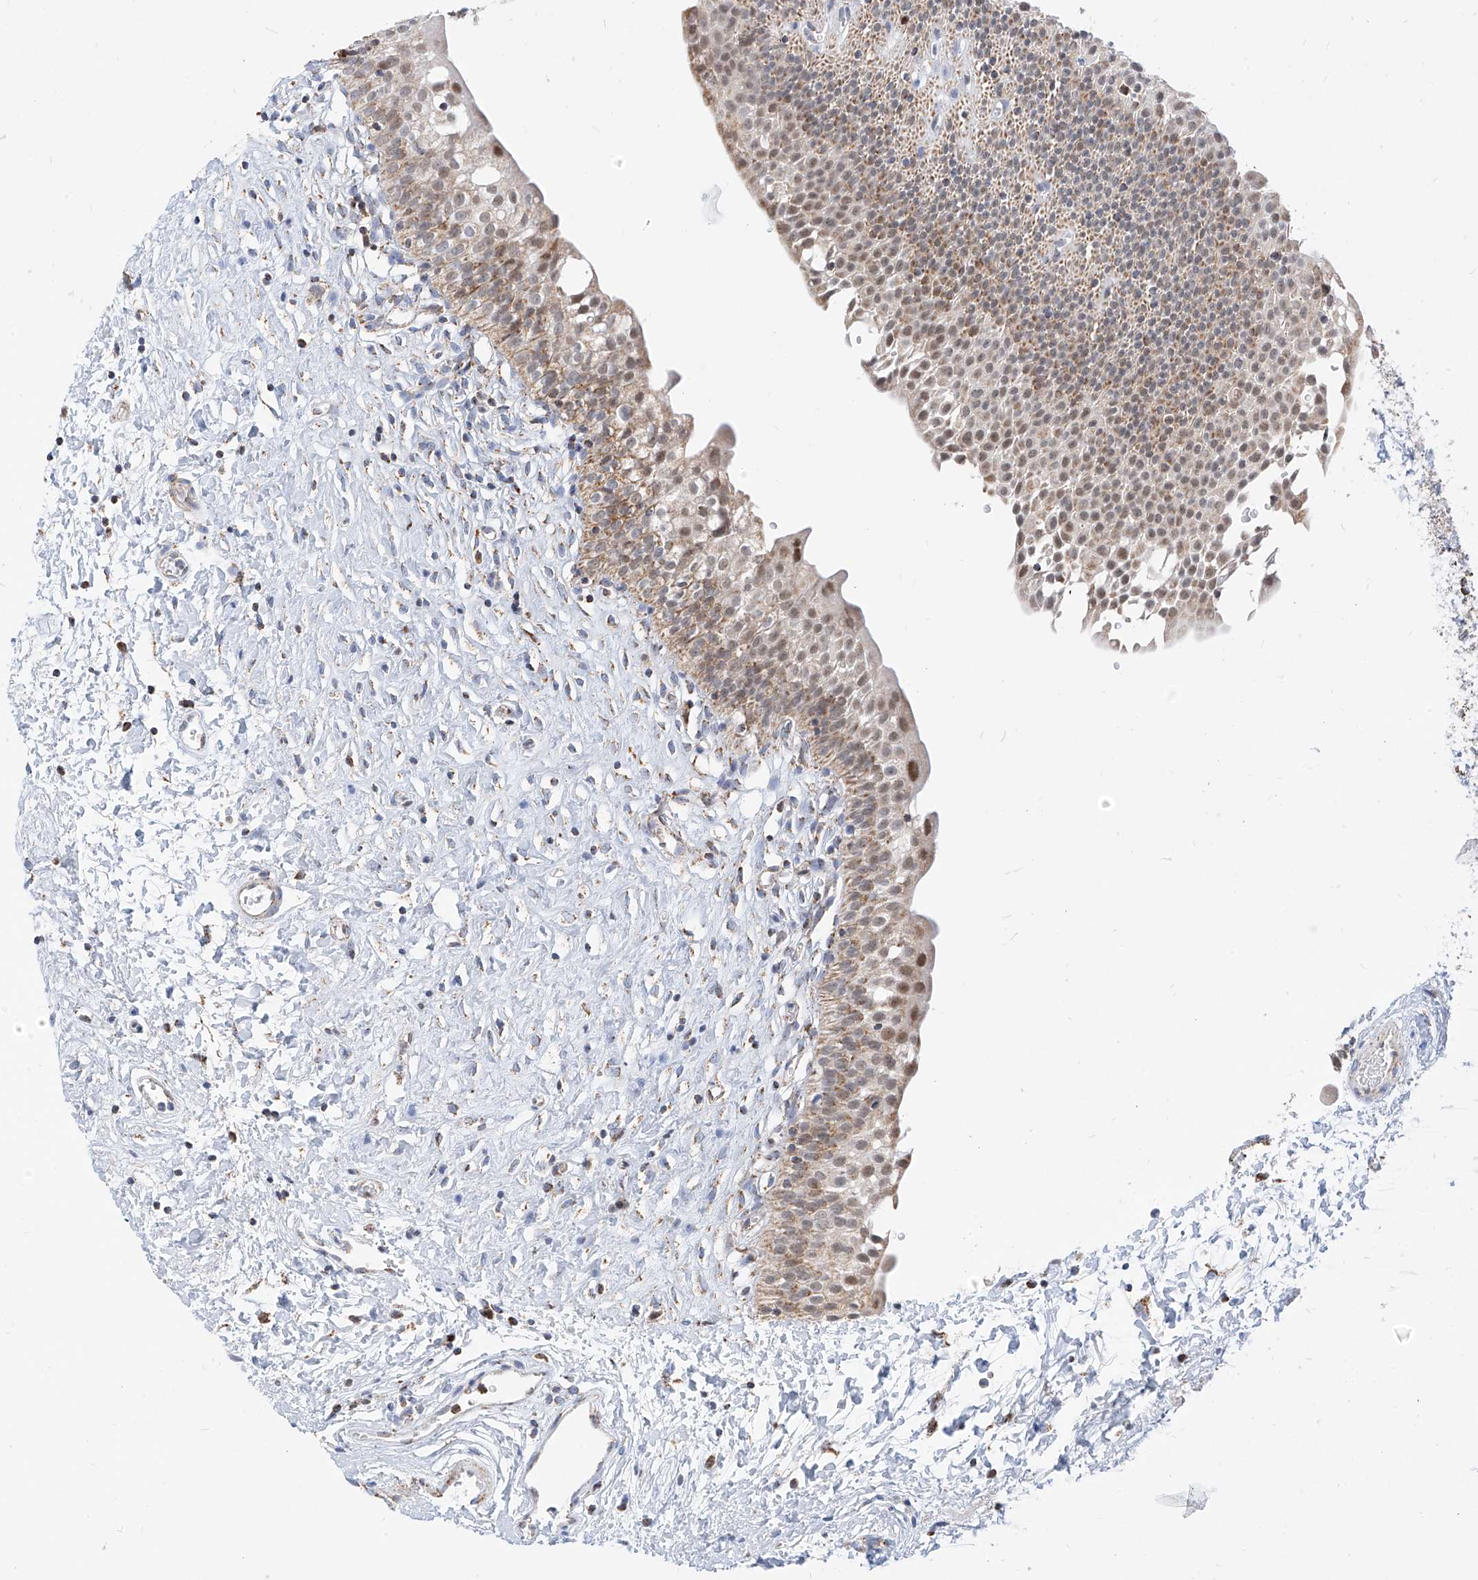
{"staining": {"intensity": "moderate", "quantity": ">75%", "location": "cytoplasmic/membranous,nuclear"}, "tissue": "urinary bladder", "cell_type": "Urothelial cells", "image_type": "normal", "snomed": [{"axis": "morphology", "description": "Normal tissue, NOS"}, {"axis": "topography", "description": "Urinary bladder"}], "caption": "Protein staining of normal urinary bladder demonstrates moderate cytoplasmic/membranous,nuclear positivity in about >75% of urothelial cells. (Brightfield microscopy of DAB IHC at high magnification).", "gene": "NALCN", "patient": {"sex": "male", "age": 51}}